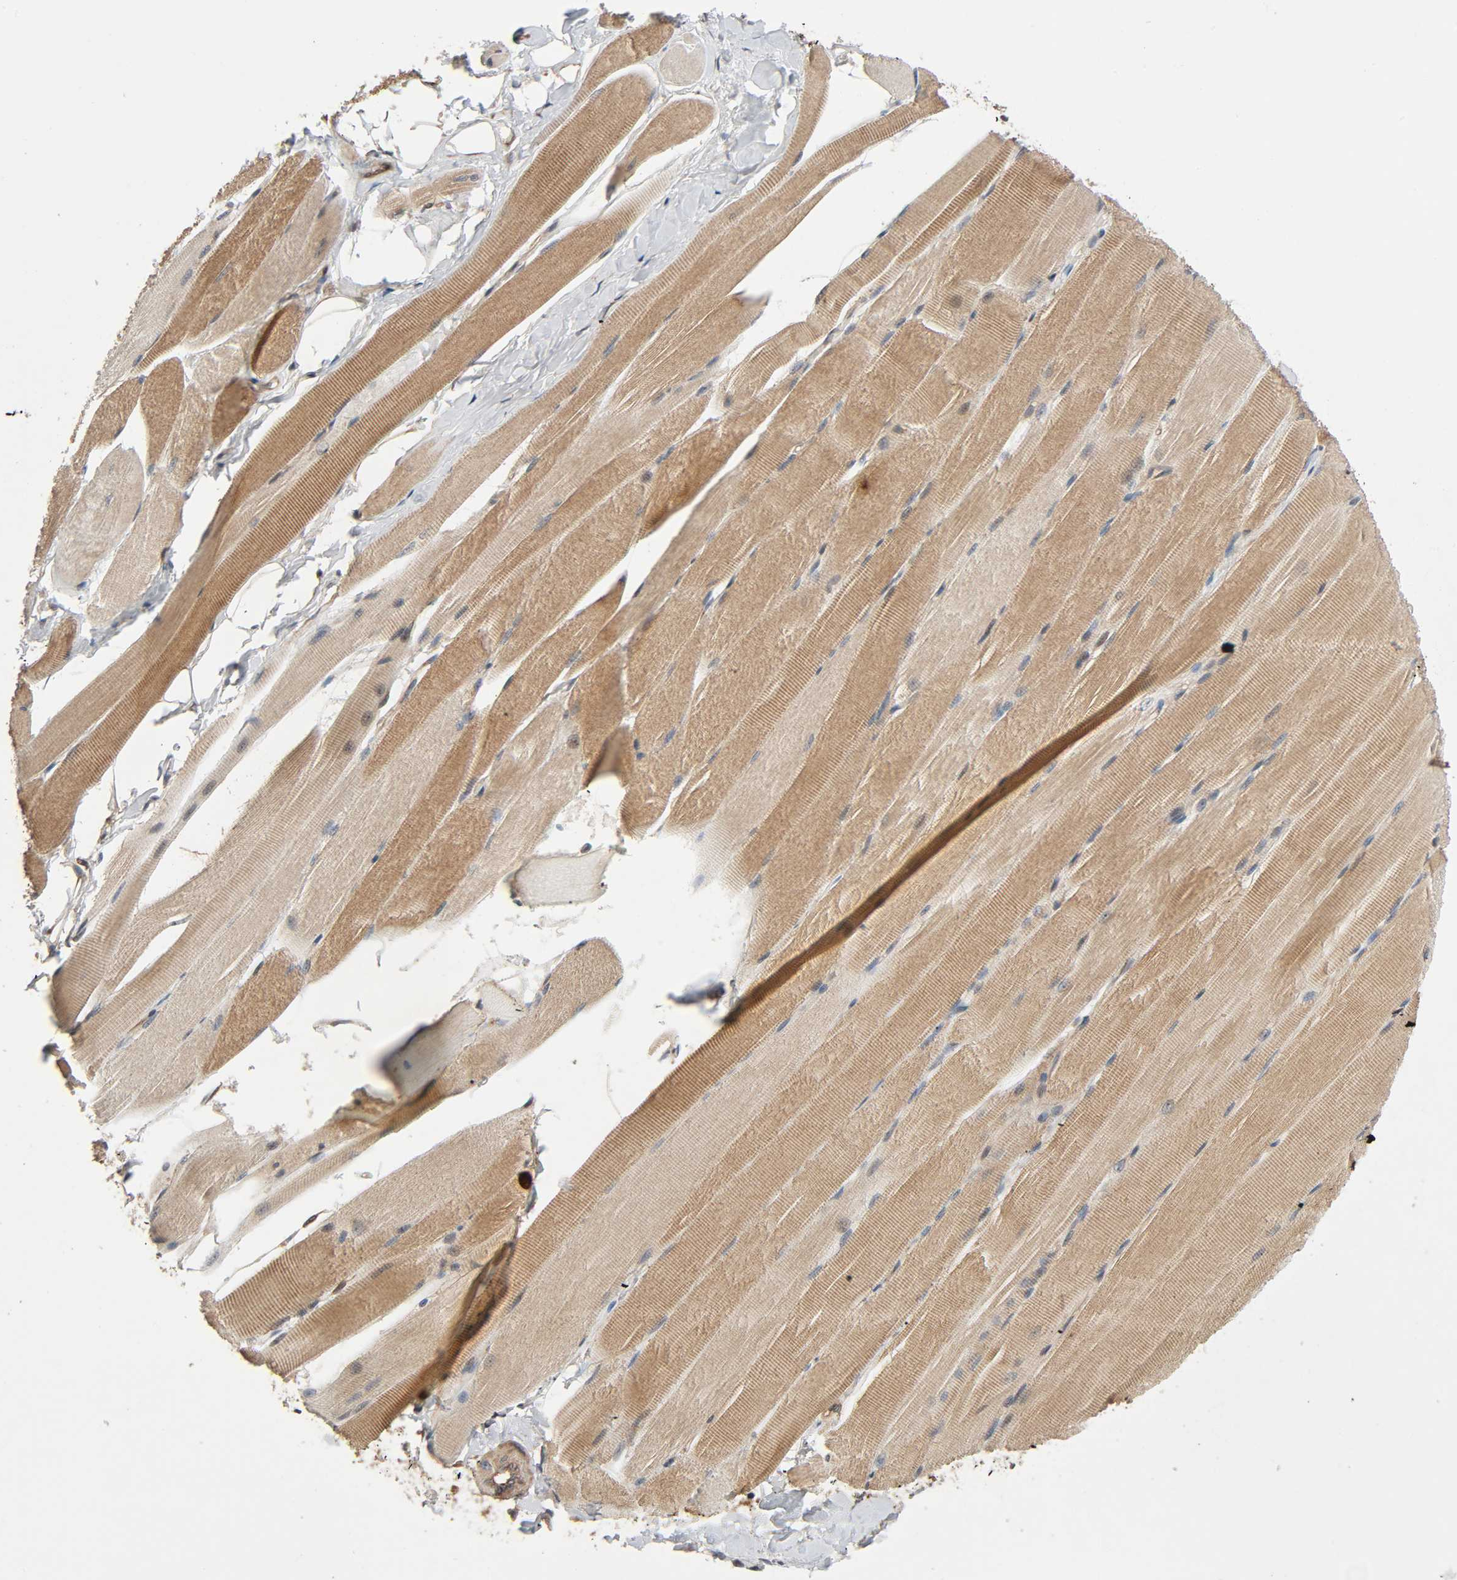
{"staining": {"intensity": "moderate", "quantity": ">75%", "location": "cytoplasmic/membranous"}, "tissue": "skeletal muscle", "cell_type": "Myocytes", "image_type": "normal", "snomed": [{"axis": "morphology", "description": "Normal tissue, NOS"}, {"axis": "topography", "description": "Skeletal muscle"}, {"axis": "topography", "description": "Peripheral nerve tissue"}], "caption": "The photomicrograph demonstrates staining of unremarkable skeletal muscle, revealing moderate cytoplasmic/membranous protein expression (brown color) within myocytes. The staining is performed using DAB (3,3'-diaminobenzidine) brown chromogen to label protein expression. The nuclei are counter-stained blue using hematoxylin.", "gene": "PPP2R1B", "patient": {"sex": "female", "age": 84}}